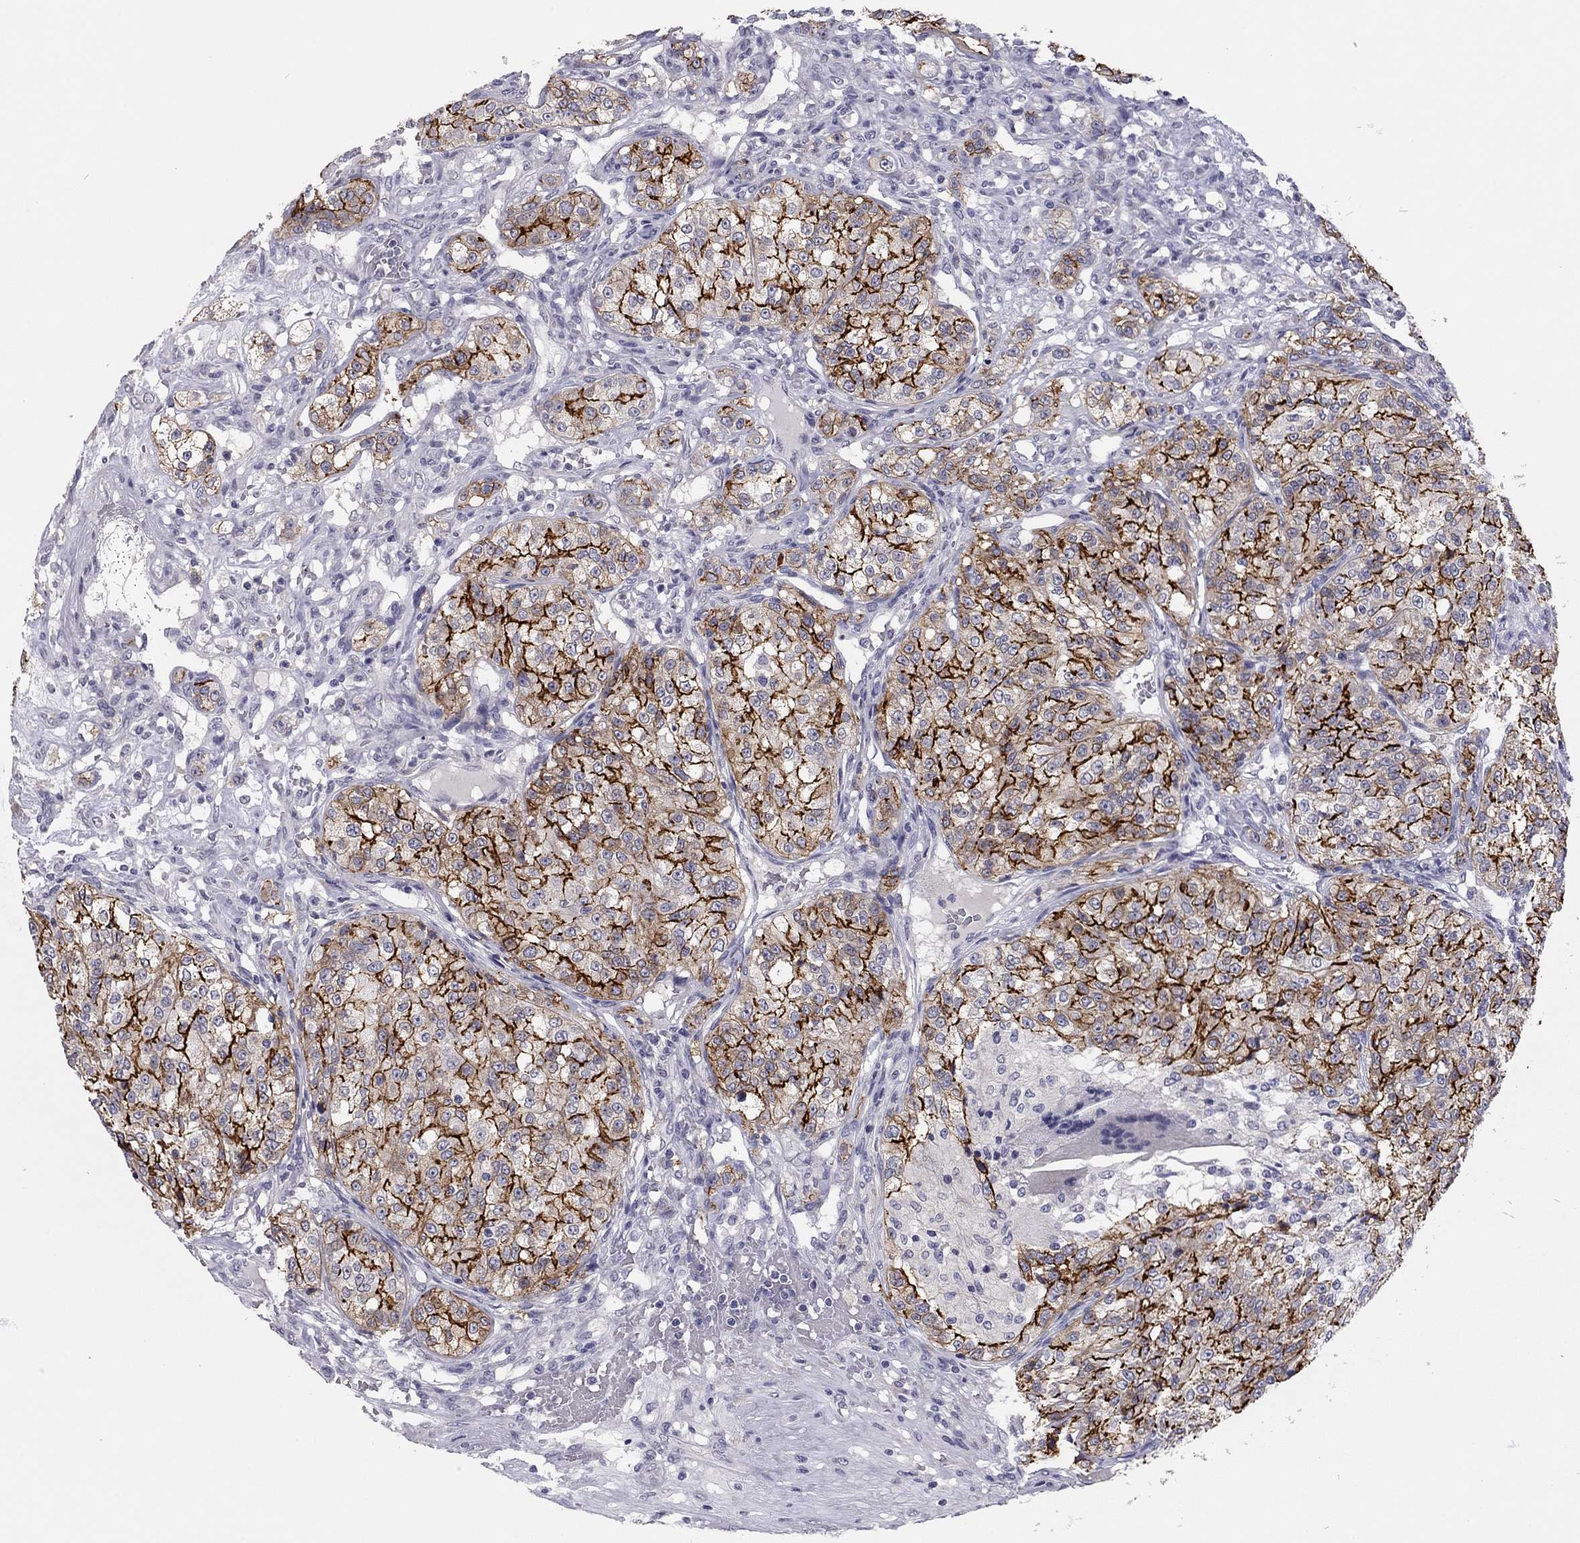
{"staining": {"intensity": "strong", "quantity": "25%-75%", "location": "cytoplasmic/membranous"}, "tissue": "renal cancer", "cell_type": "Tumor cells", "image_type": "cancer", "snomed": [{"axis": "morphology", "description": "Adenocarcinoma, NOS"}, {"axis": "topography", "description": "Kidney"}], "caption": "The image shows immunohistochemical staining of renal cancer (adenocarcinoma). There is strong cytoplasmic/membranous positivity is identified in approximately 25%-75% of tumor cells.", "gene": "SCARB1", "patient": {"sex": "female", "age": 63}}